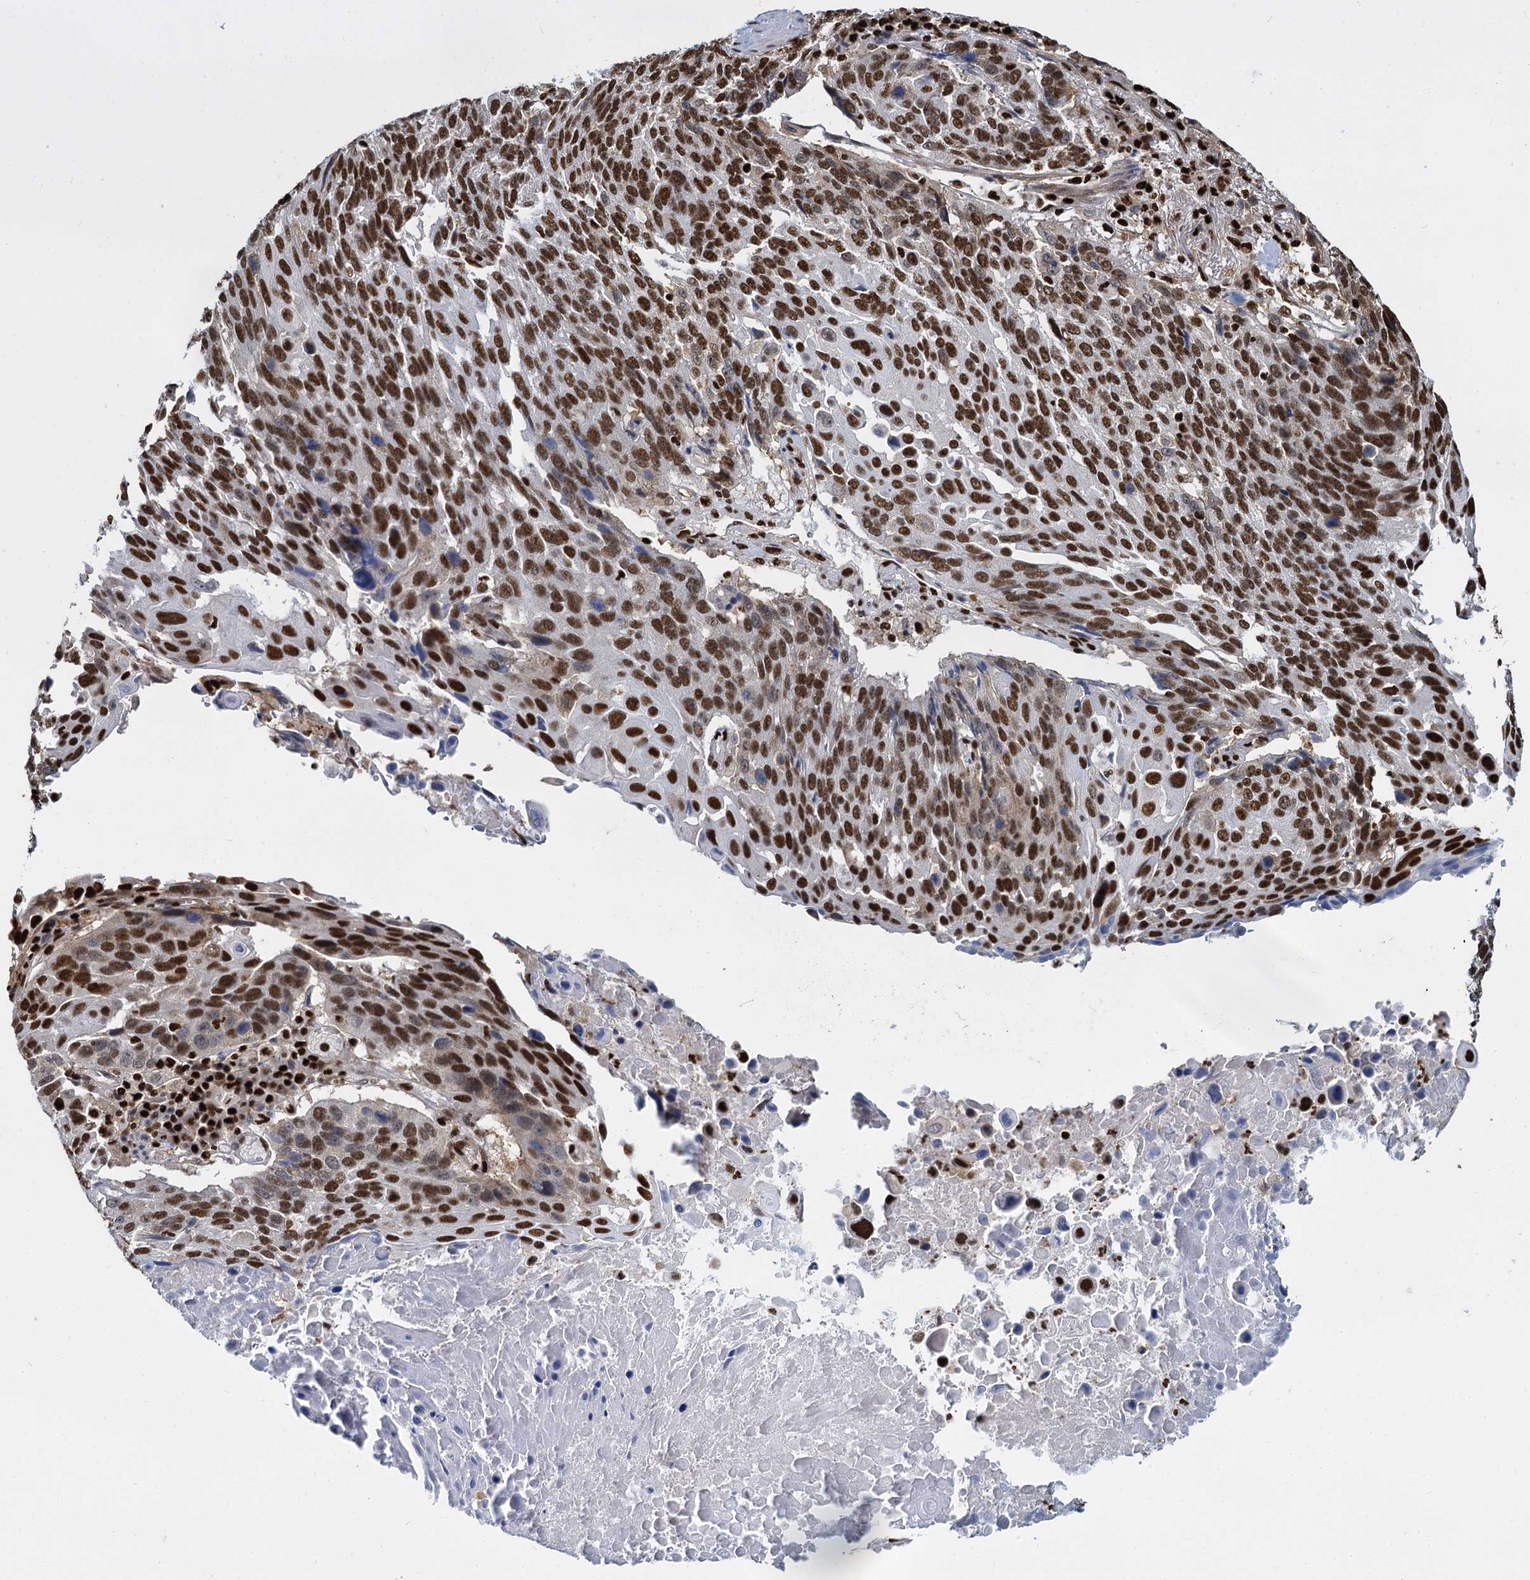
{"staining": {"intensity": "strong", "quantity": ">75%", "location": "nuclear"}, "tissue": "lung cancer", "cell_type": "Tumor cells", "image_type": "cancer", "snomed": [{"axis": "morphology", "description": "Squamous cell carcinoma, NOS"}, {"axis": "topography", "description": "Lung"}], "caption": "Tumor cells display high levels of strong nuclear positivity in approximately >75% of cells in human squamous cell carcinoma (lung). (IHC, brightfield microscopy, high magnification).", "gene": "DCPS", "patient": {"sex": "male", "age": 66}}